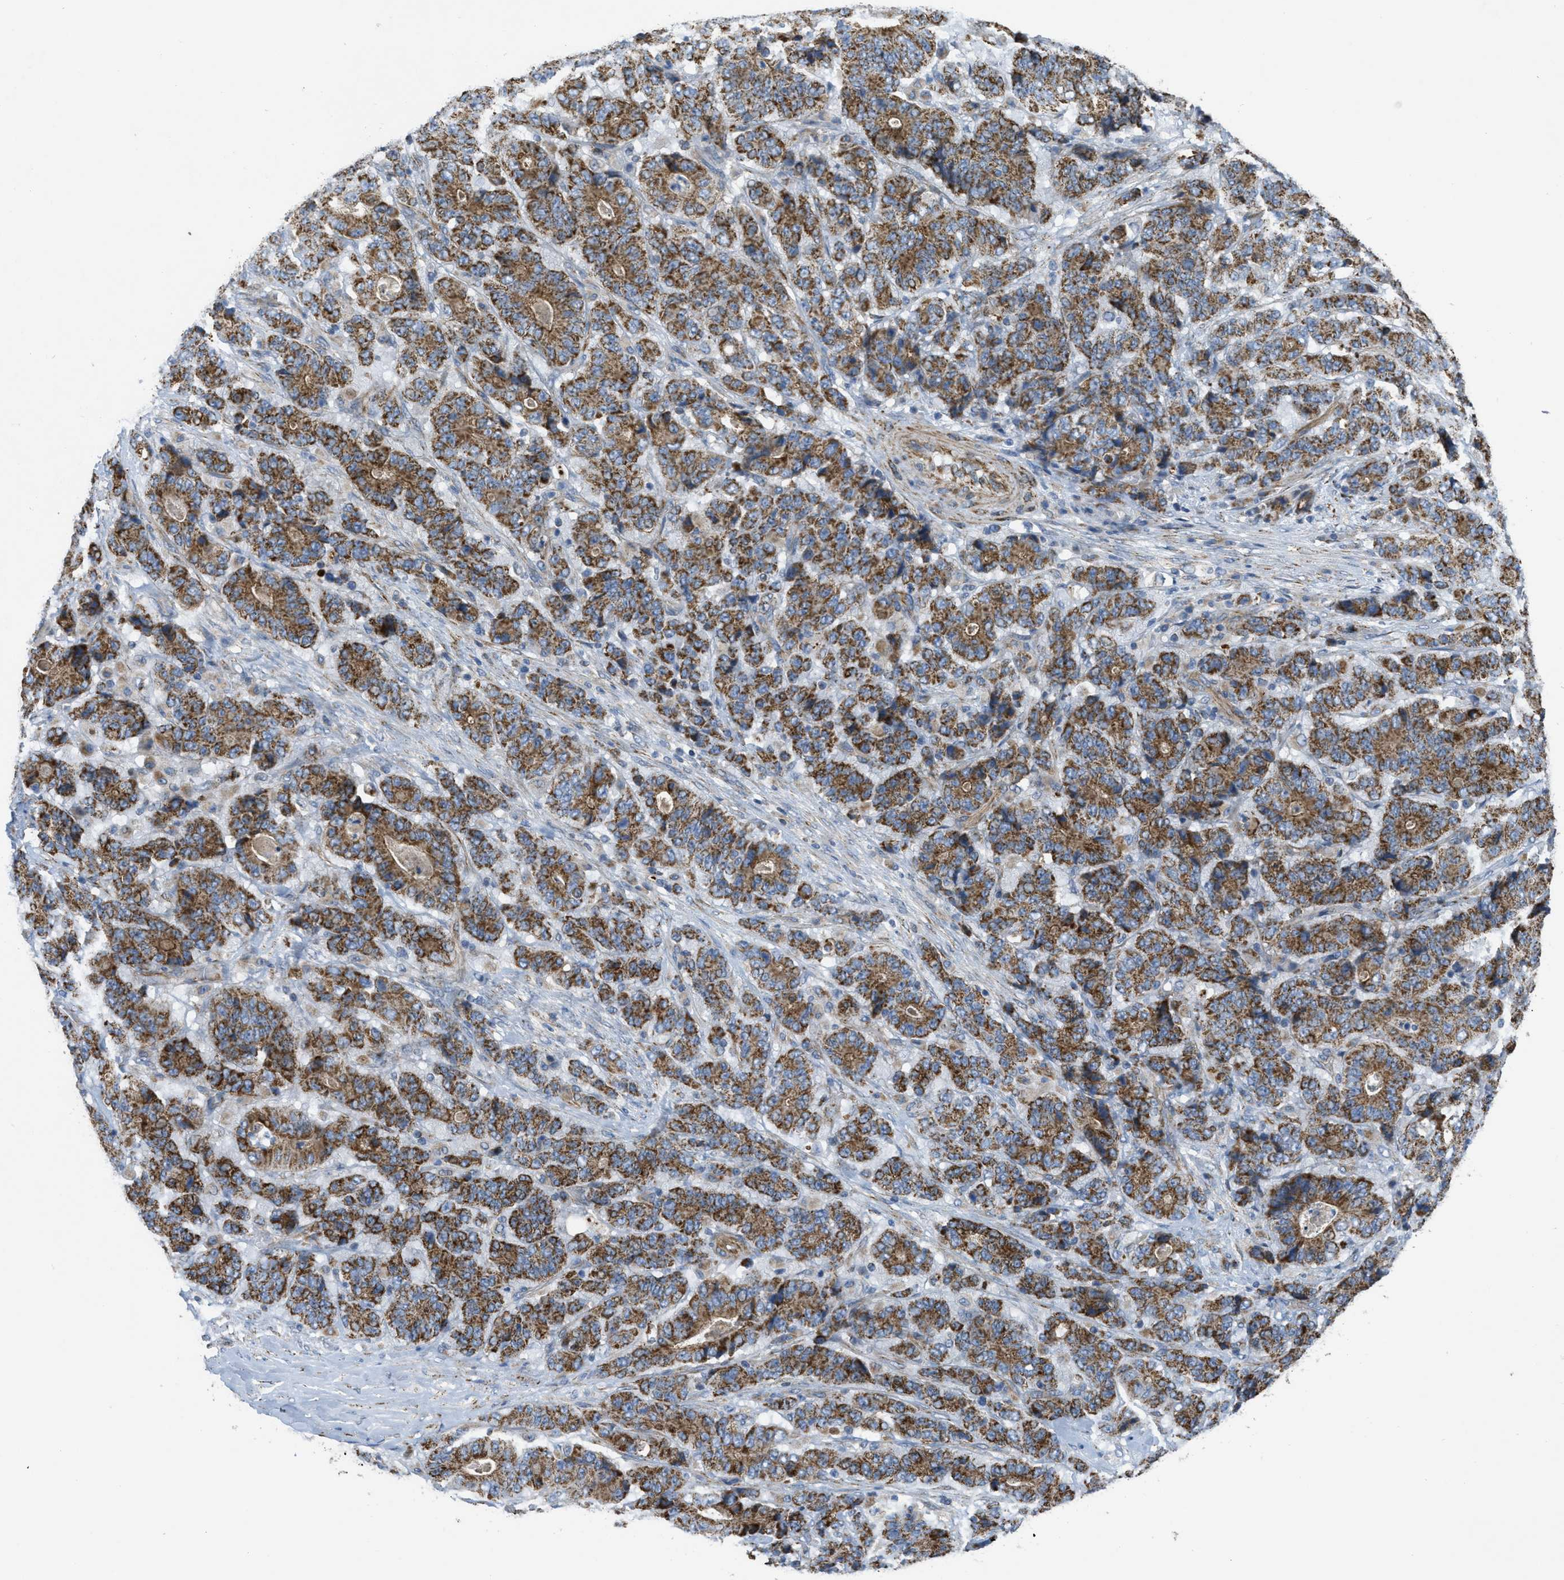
{"staining": {"intensity": "strong", "quantity": ">75%", "location": "cytoplasmic/membranous"}, "tissue": "stomach cancer", "cell_type": "Tumor cells", "image_type": "cancer", "snomed": [{"axis": "morphology", "description": "Adenocarcinoma, NOS"}, {"axis": "topography", "description": "Stomach"}], "caption": "Protein staining by immunohistochemistry (IHC) exhibits strong cytoplasmic/membranous staining in approximately >75% of tumor cells in stomach adenocarcinoma.", "gene": "BTN3A1", "patient": {"sex": "female", "age": 73}}